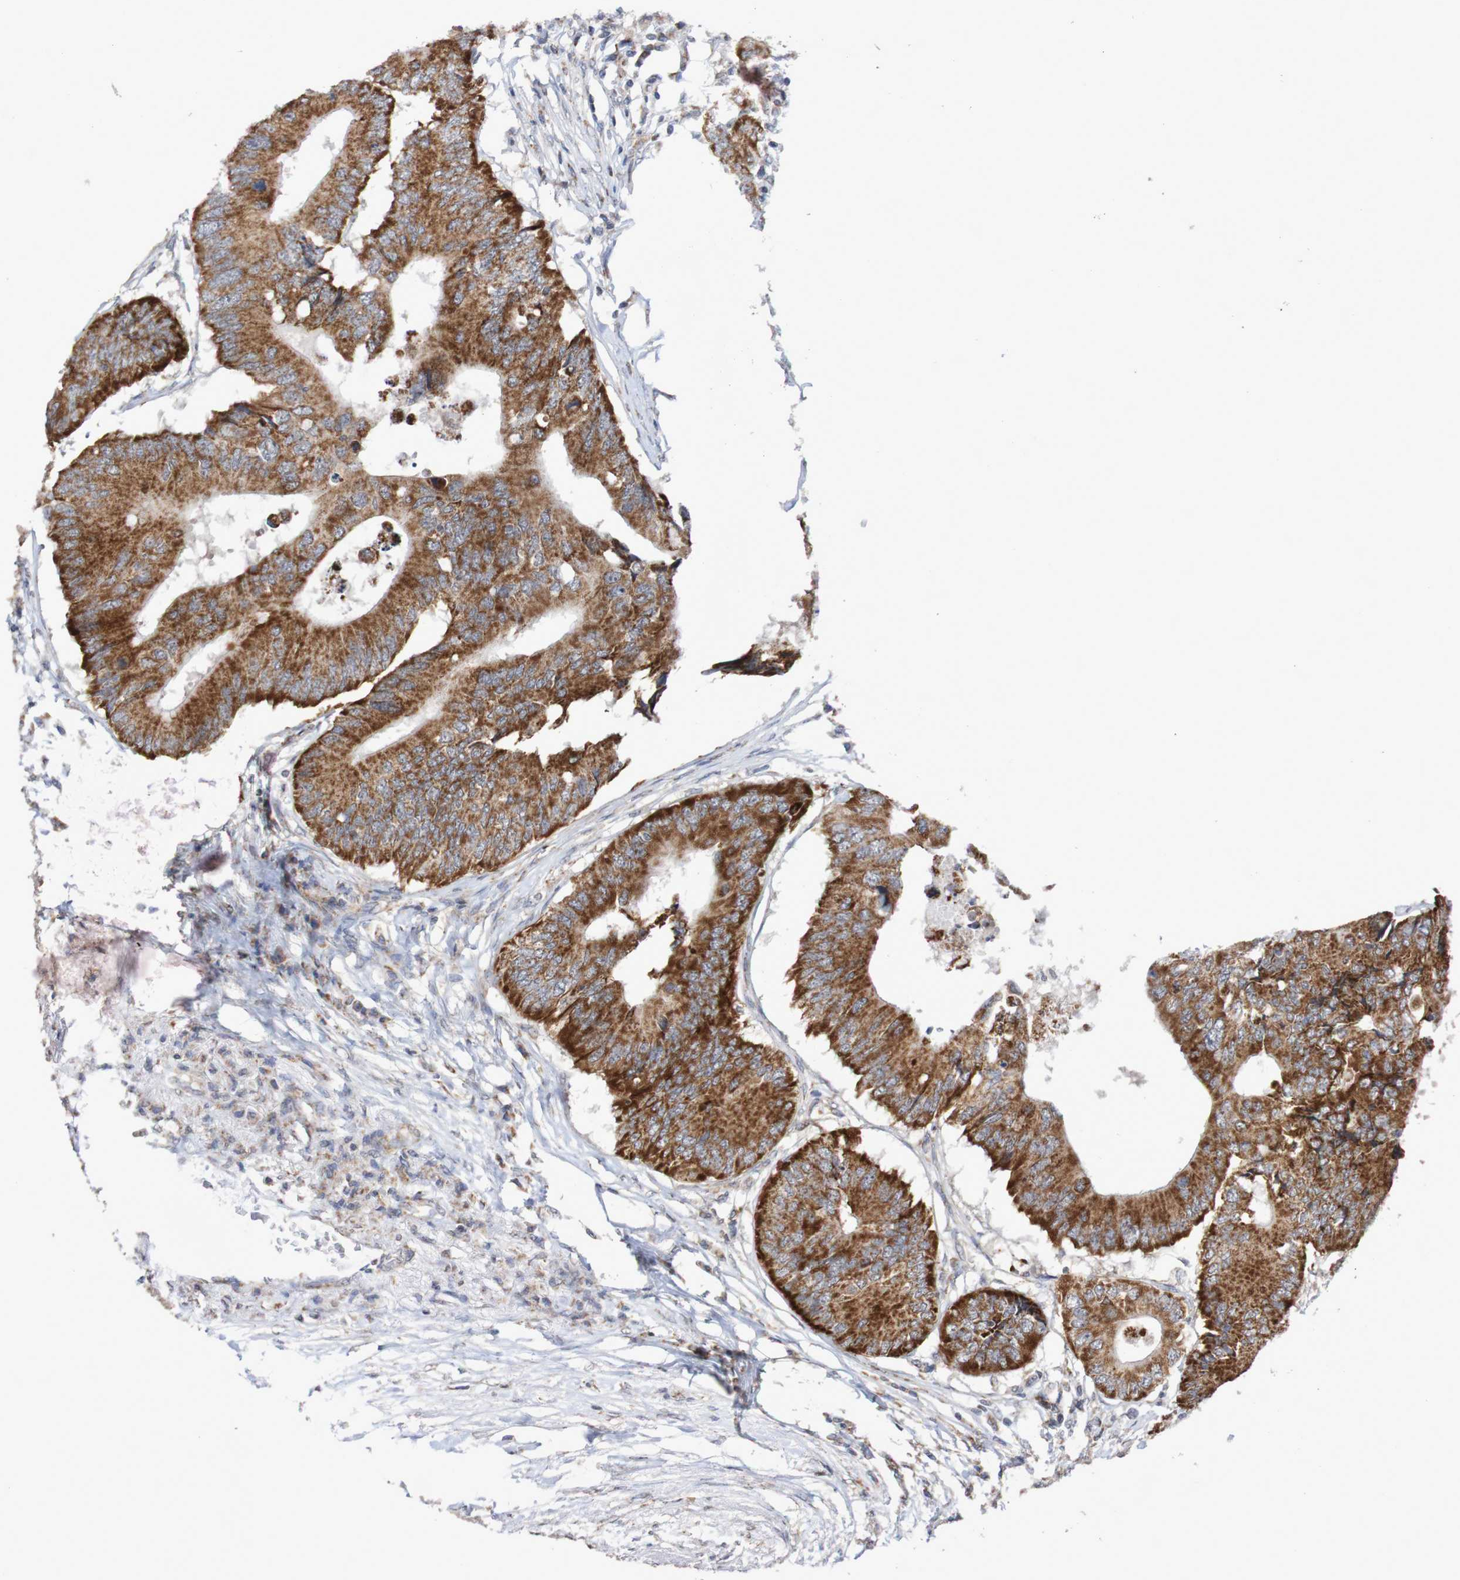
{"staining": {"intensity": "strong", "quantity": ">75%", "location": "cytoplasmic/membranous"}, "tissue": "colorectal cancer", "cell_type": "Tumor cells", "image_type": "cancer", "snomed": [{"axis": "morphology", "description": "Adenocarcinoma, NOS"}, {"axis": "topography", "description": "Colon"}], "caption": "DAB immunohistochemical staining of colorectal adenocarcinoma shows strong cytoplasmic/membranous protein expression in about >75% of tumor cells.", "gene": "DVL1", "patient": {"sex": "male", "age": 71}}